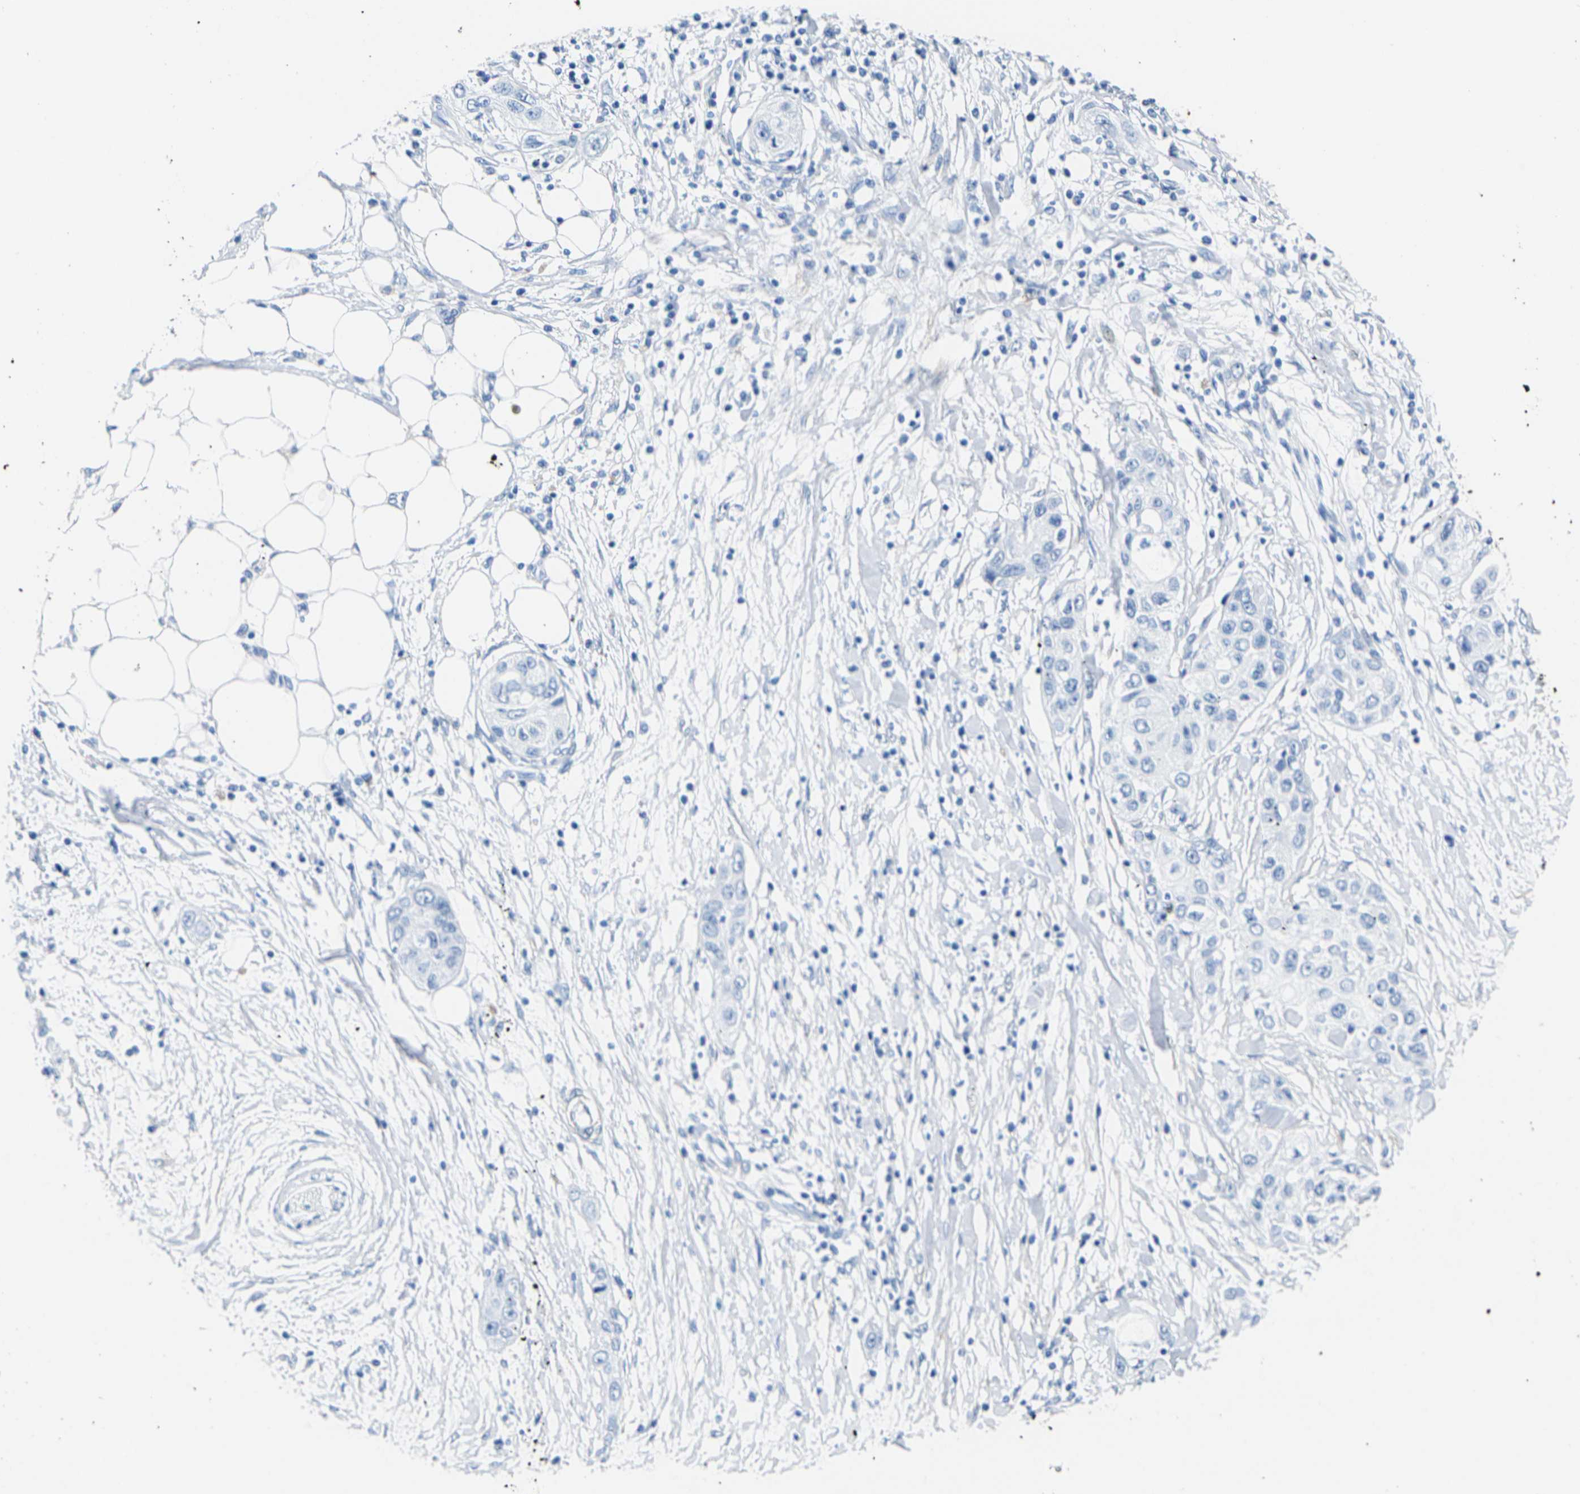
{"staining": {"intensity": "negative", "quantity": "none", "location": "none"}, "tissue": "pancreatic cancer", "cell_type": "Tumor cells", "image_type": "cancer", "snomed": [{"axis": "morphology", "description": "Adenocarcinoma, NOS"}, {"axis": "topography", "description": "Pancreas"}], "caption": "DAB (3,3'-diaminobenzidine) immunohistochemical staining of human pancreatic adenocarcinoma shows no significant positivity in tumor cells.", "gene": "CNN1", "patient": {"sex": "female", "age": 70}}